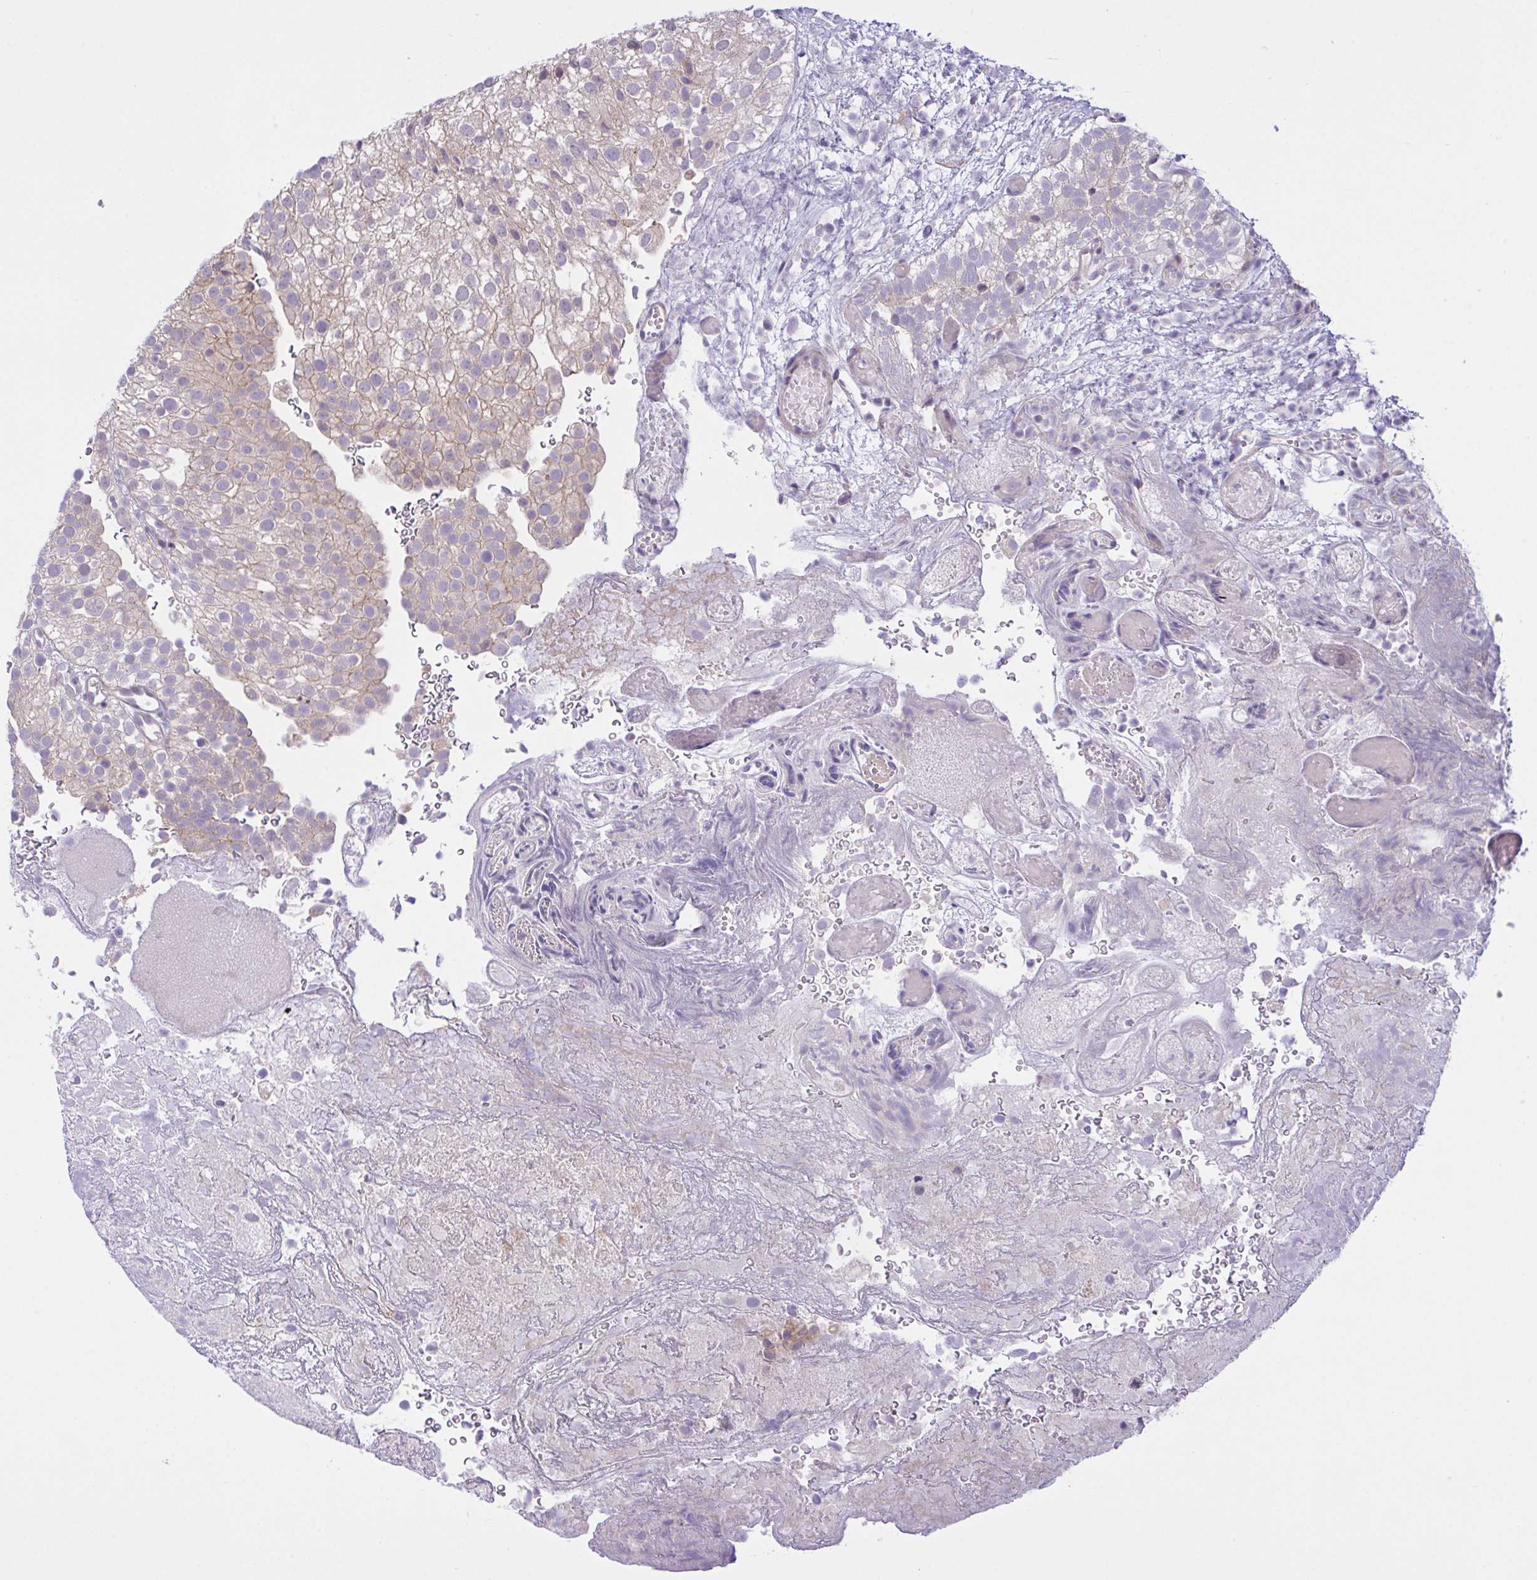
{"staining": {"intensity": "weak", "quantity": "25%-75%", "location": "cytoplasmic/membranous"}, "tissue": "urothelial cancer", "cell_type": "Tumor cells", "image_type": "cancer", "snomed": [{"axis": "morphology", "description": "Urothelial carcinoma, Low grade"}, {"axis": "topography", "description": "Urinary bladder"}], "caption": "Immunohistochemistry image of urothelial cancer stained for a protein (brown), which reveals low levels of weak cytoplasmic/membranous staining in approximately 25%-75% of tumor cells.", "gene": "SYNPO2L", "patient": {"sex": "male", "age": 78}}